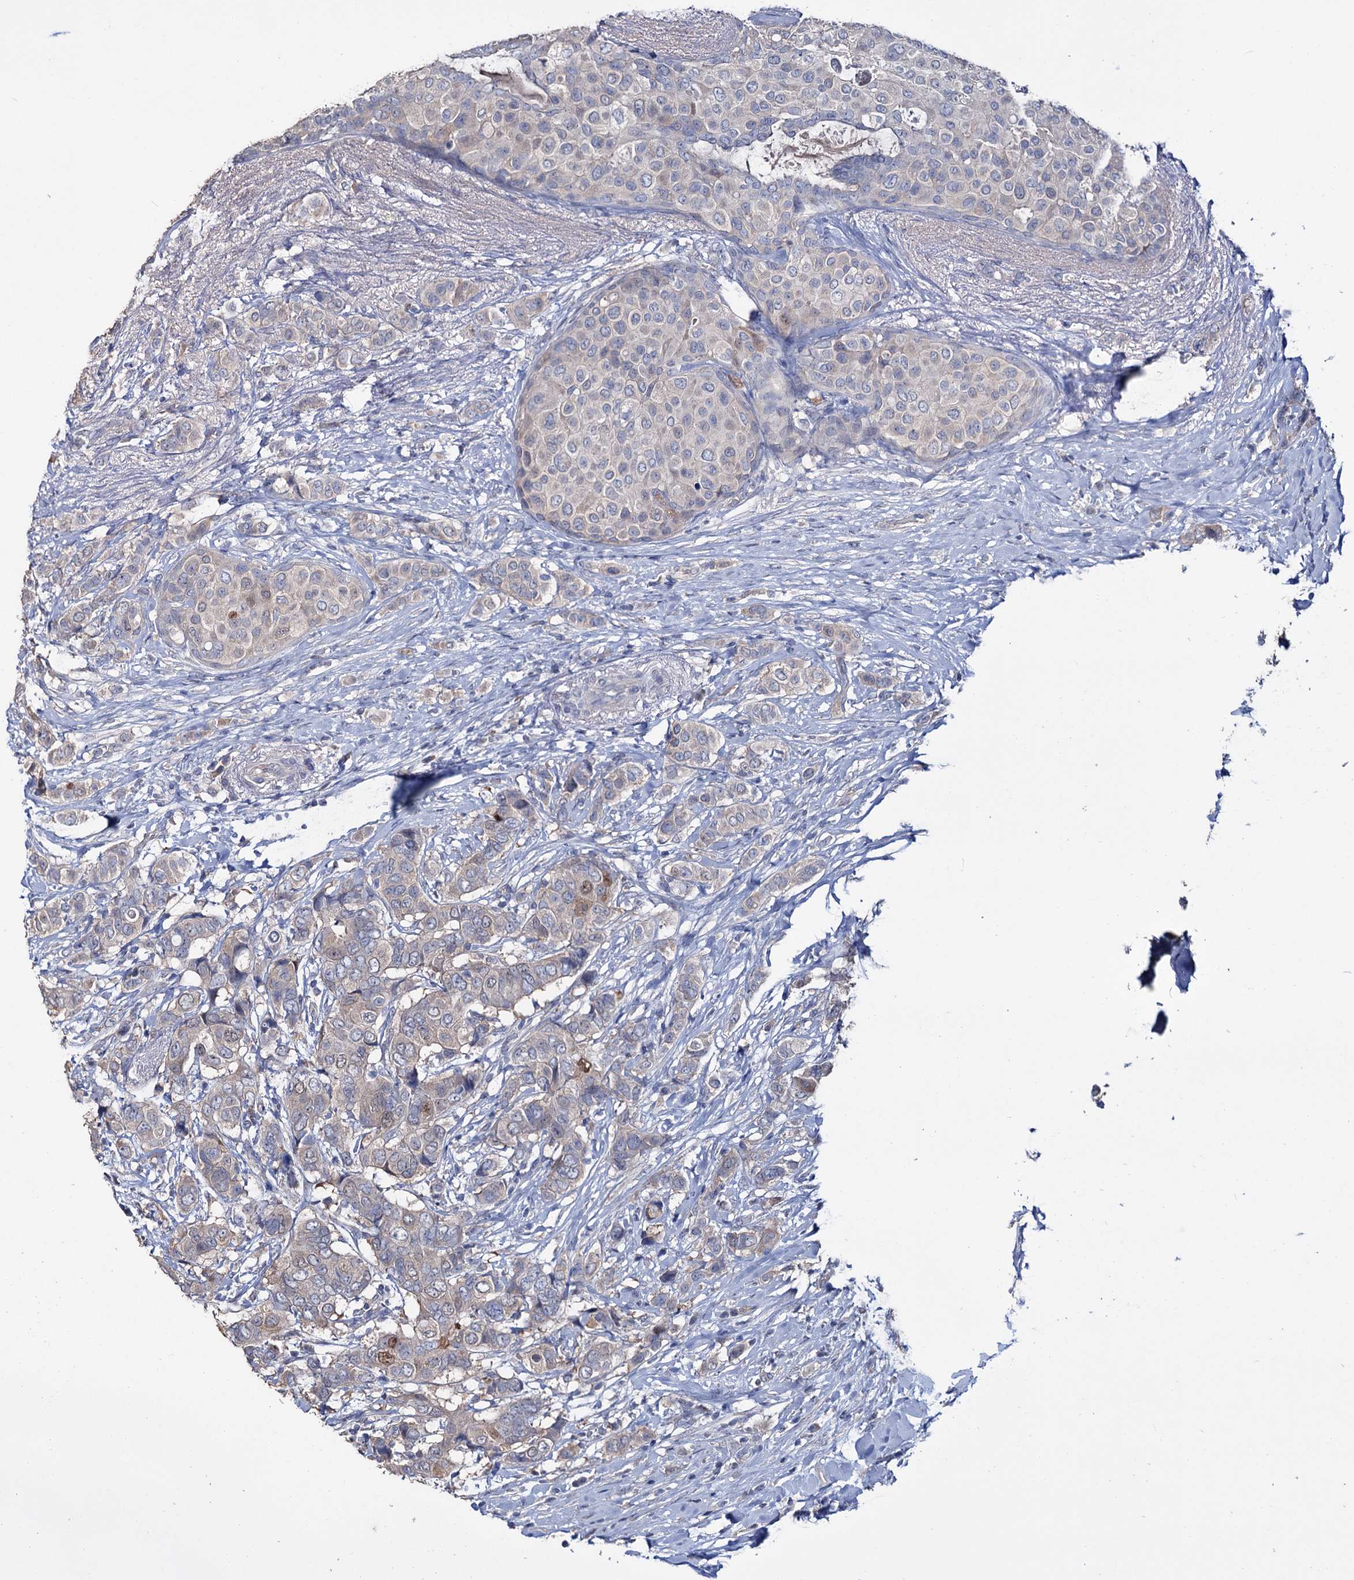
{"staining": {"intensity": "negative", "quantity": "none", "location": "none"}, "tissue": "breast cancer", "cell_type": "Tumor cells", "image_type": "cancer", "snomed": [{"axis": "morphology", "description": "Lobular carcinoma"}, {"axis": "topography", "description": "Breast"}], "caption": "A histopathology image of human lobular carcinoma (breast) is negative for staining in tumor cells.", "gene": "EPB41L5", "patient": {"sex": "female", "age": 51}}